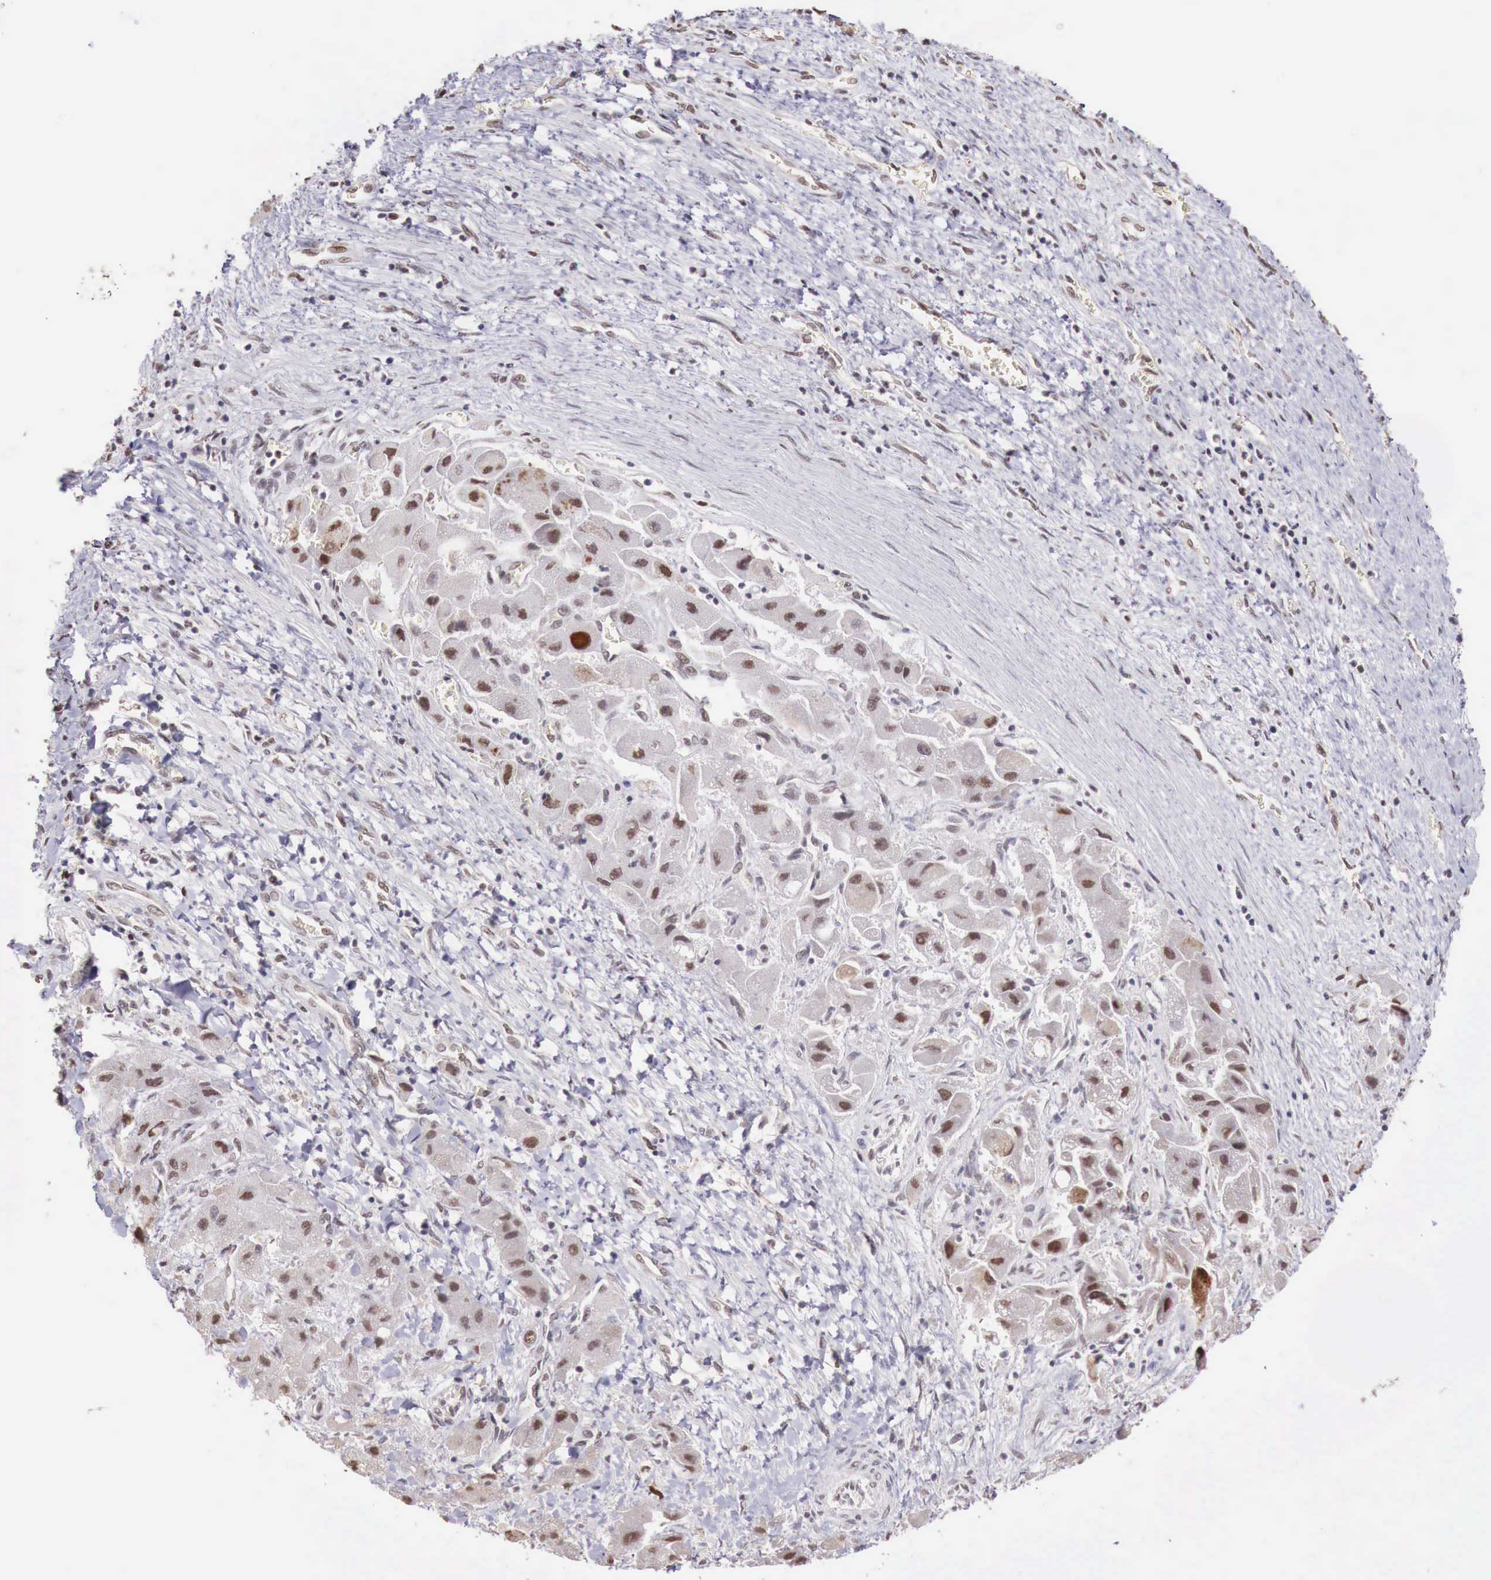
{"staining": {"intensity": "moderate", "quantity": "25%-75%", "location": "nuclear"}, "tissue": "liver cancer", "cell_type": "Tumor cells", "image_type": "cancer", "snomed": [{"axis": "morphology", "description": "Carcinoma, Hepatocellular, NOS"}, {"axis": "topography", "description": "Liver"}], "caption": "Protein staining shows moderate nuclear positivity in approximately 25%-75% of tumor cells in liver hepatocellular carcinoma.", "gene": "FOXP2", "patient": {"sex": "male", "age": 24}}